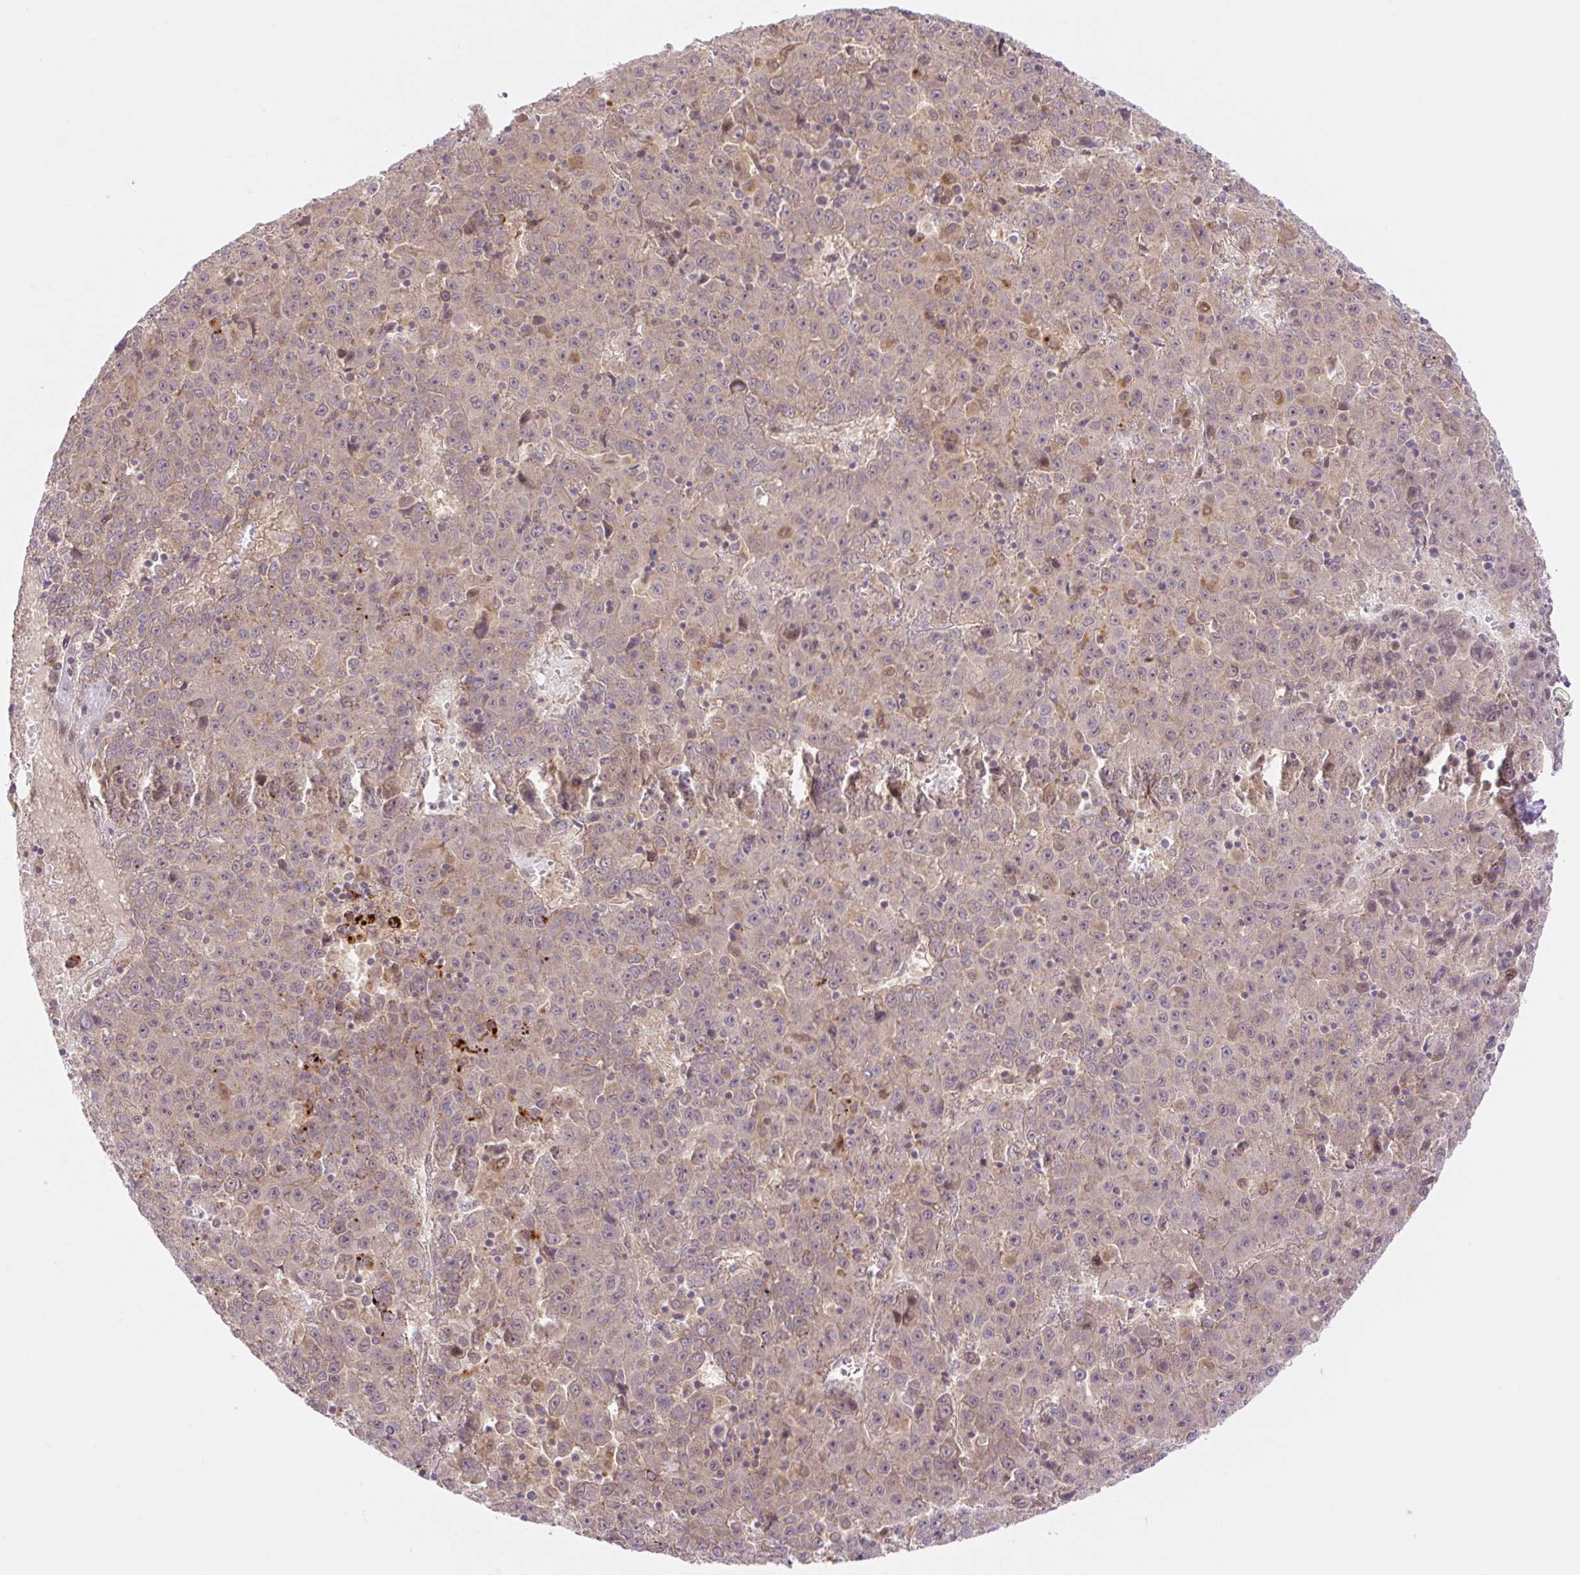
{"staining": {"intensity": "moderate", "quantity": ">75%", "location": "cytoplasmic/membranous,nuclear"}, "tissue": "liver cancer", "cell_type": "Tumor cells", "image_type": "cancer", "snomed": [{"axis": "morphology", "description": "Carcinoma, Hepatocellular, NOS"}, {"axis": "topography", "description": "Liver"}], "caption": "Liver cancer (hepatocellular carcinoma) stained with a protein marker displays moderate staining in tumor cells.", "gene": "VPS25", "patient": {"sex": "female", "age": 53}}